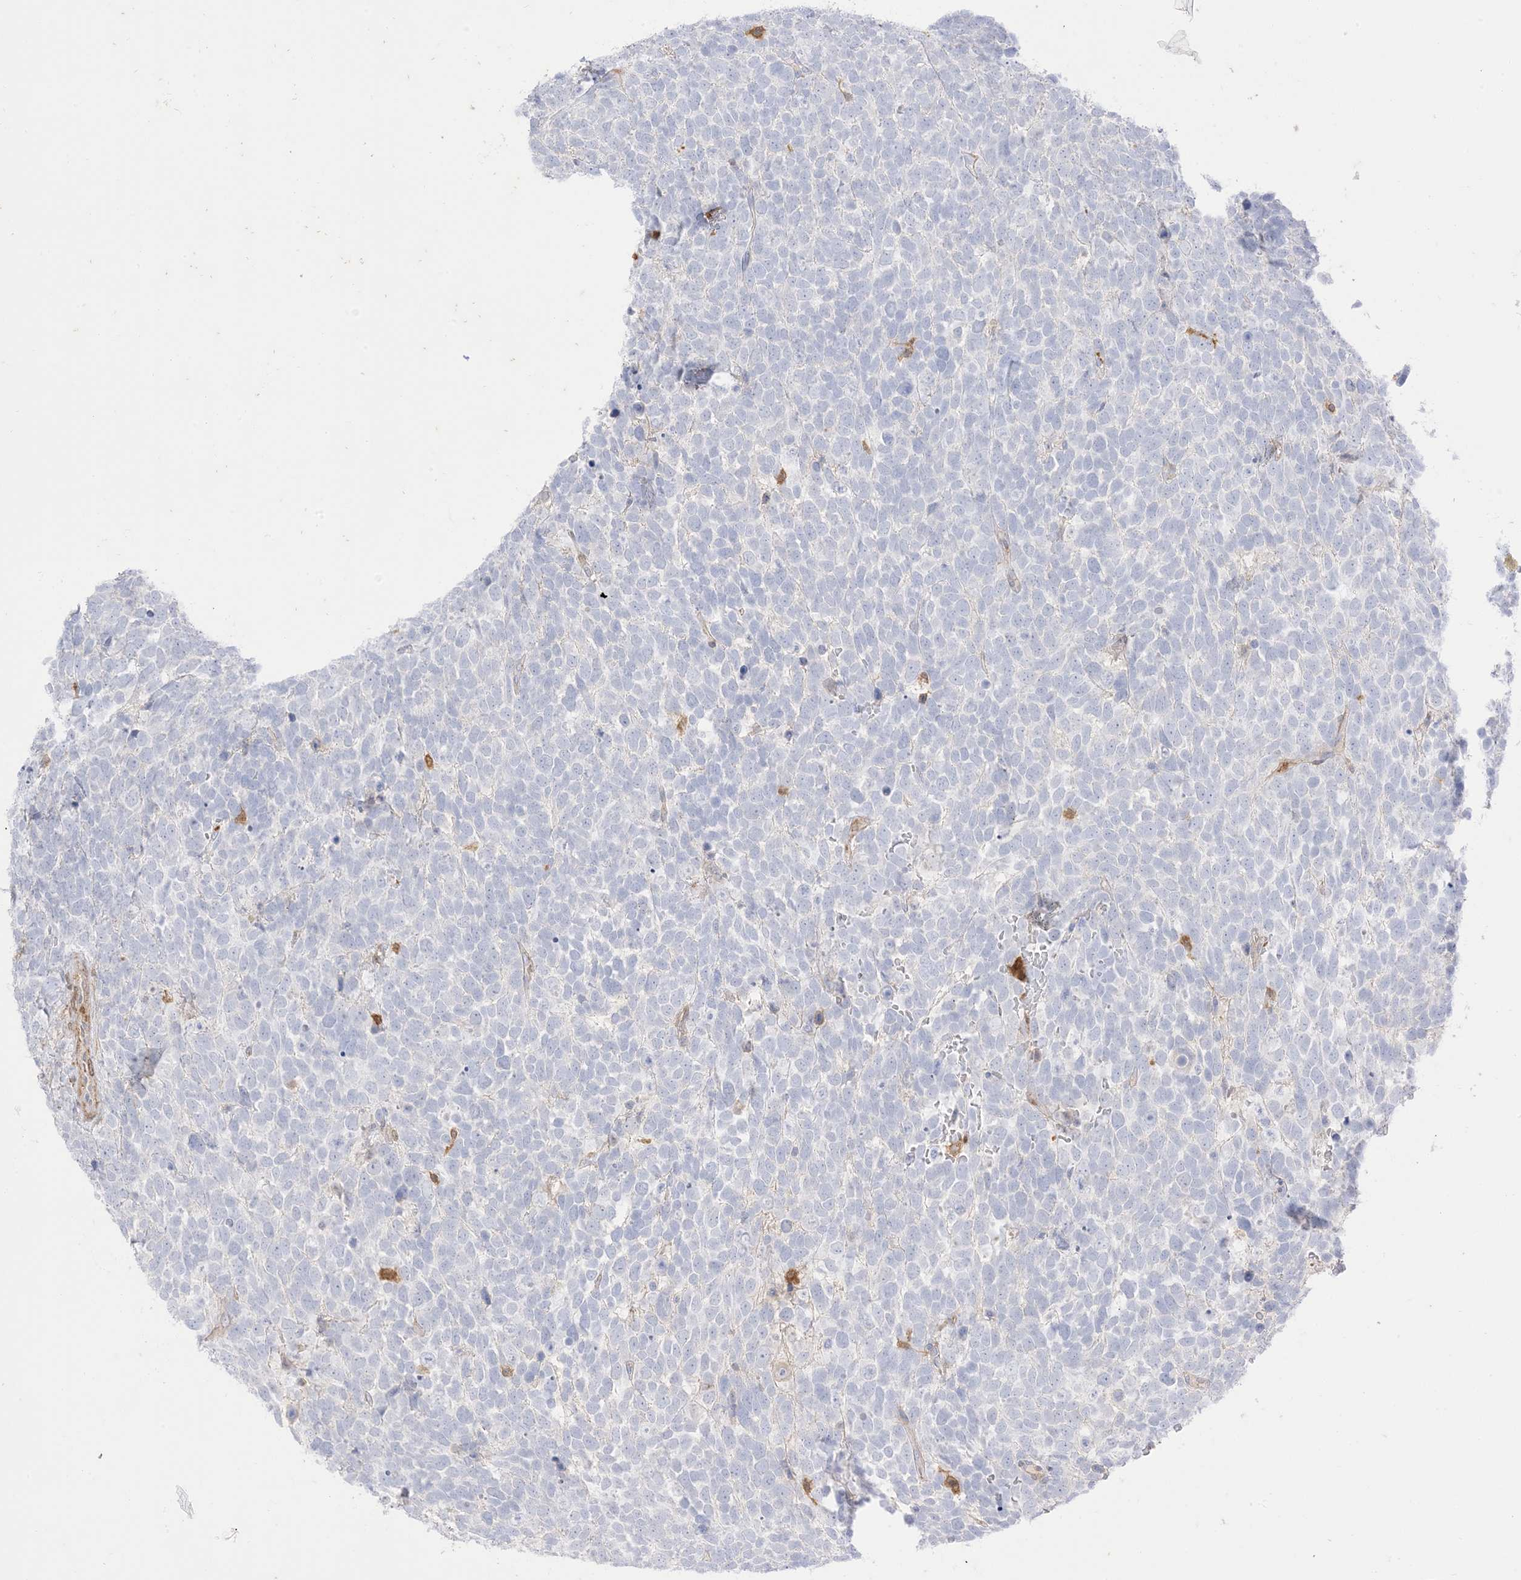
{"staining": {"intensity": "negative", "quantity": "none", "location": "none"}, "tissue": "urothelial cancer", "cell_type": "Tumor cells", "image_type": "cancer", "snomed": [{"axis": "morphology", "description": "Urothelial carcinoma, High grade"}, {"axis": "topography", "description": "Urinary bladder"}], "caption": "Protein analysis of urothelial cancer reveals no significant staining in tumor cells. The staining was performed using DAB to visualize the protein expression in brown, while the nuclei were stained in blue with hematoxylin (Magnification: 20x).", "gene": "GSN", "patient": {"sex": "female", "age": 82}}